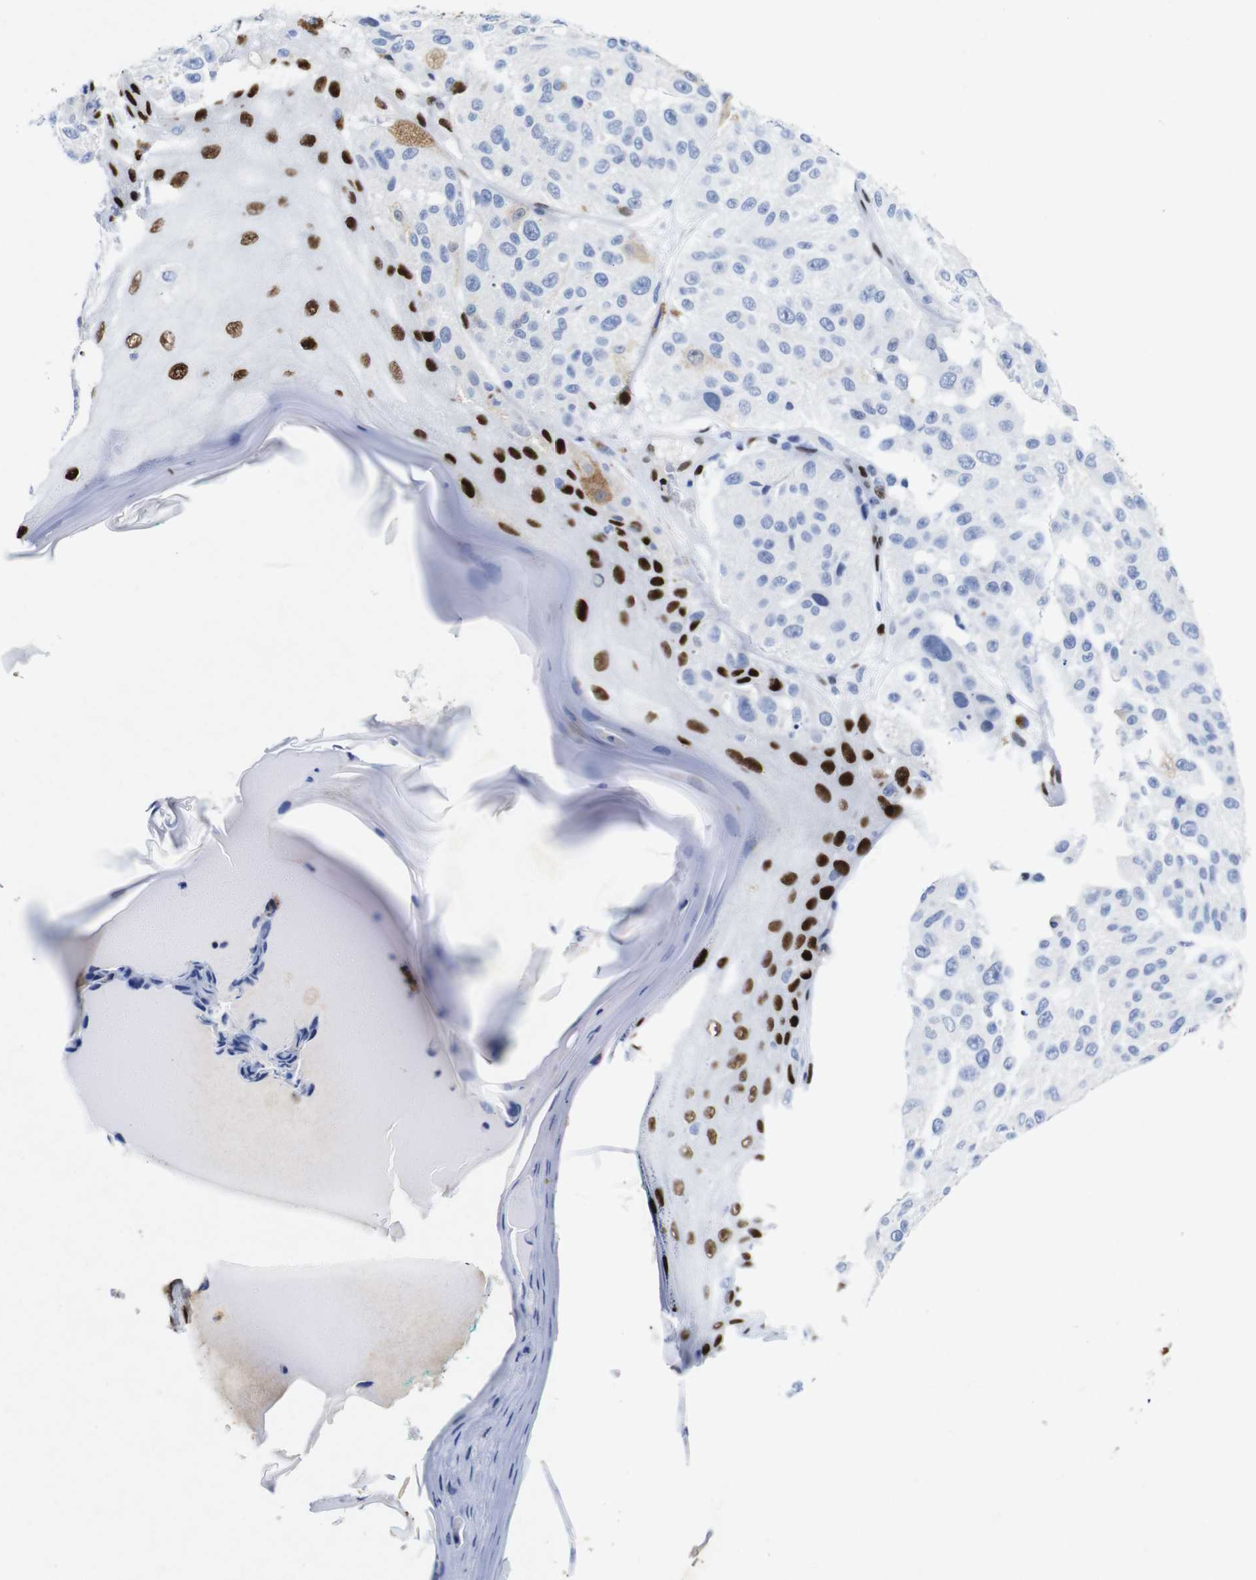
{"staining": {"intensity": "negative", "quantity": "none", "location": "none"}, "tissue": "melanoma", "cell_type": "Tumor cells", "image_type": "cancer", "snomed": [{"axis": "morphology", "description": "Malignant melanoma, NOS"}, {"axis": "topography", "description": "Skin"}], "caption": "An image of malignant melanoma stained for a protein shows no brown staining in tumor cells.", "gene": "FOSL2", "patient": {"sex": "female", "age": 46}}